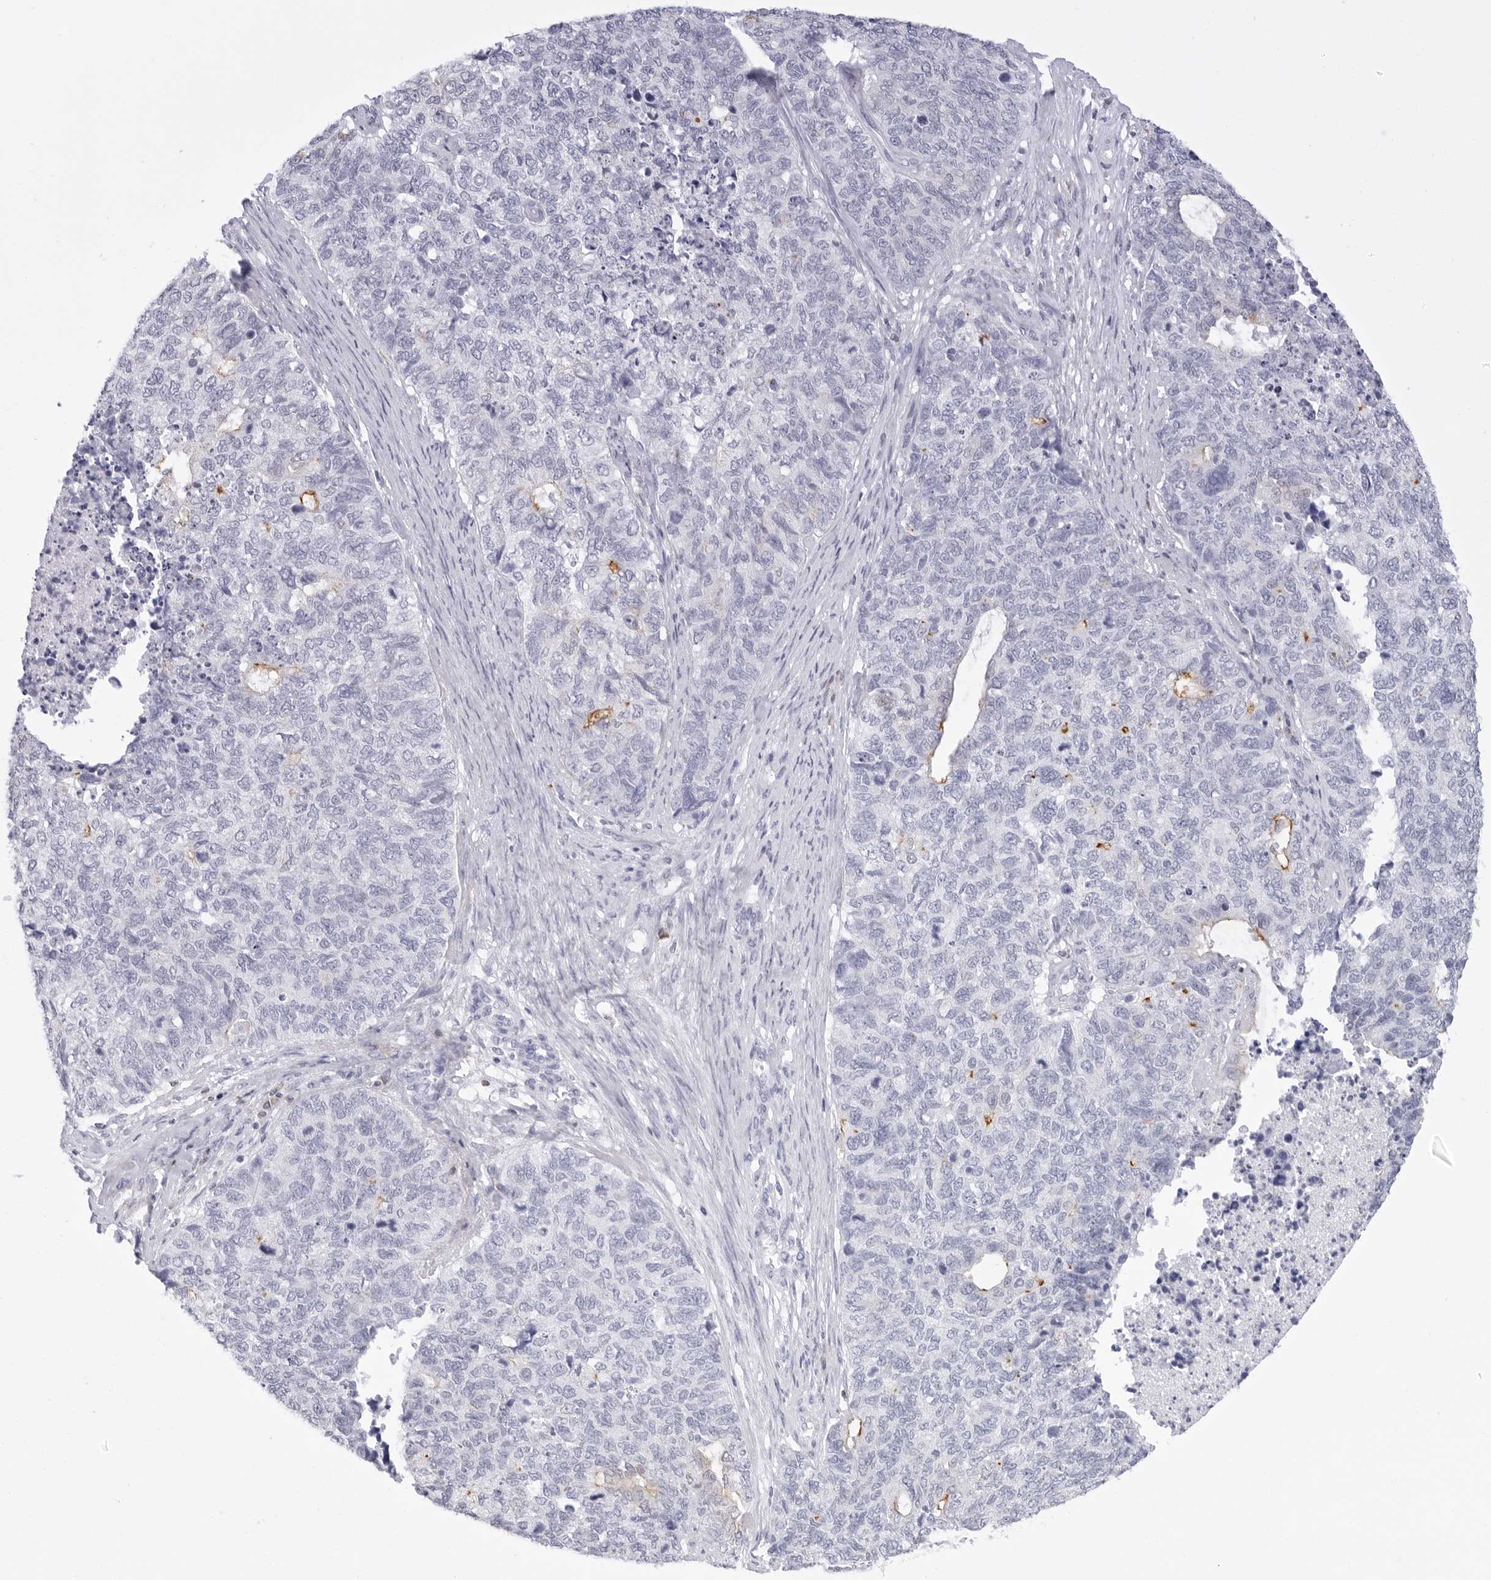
{"staining": {"intensity": "negative", "quantity": "none", "location": "none"}, "tissue": "cervical cancer", "cell_type": "Tumor cells", "image_type": "cancer", "snomed": [{"axis": "morphology", "description": "Squamous cell carcinoma, NOS"}, {"axis": "topography", "description": "Cervix"}], "caption": "Human cervical cancer (squamous cell carcinoma) stained for a protein using immunohistochemistry (IHC) demonstrates no positivity in tumor cells.", "gene": "SLC9A3R1", "patient": {"sex": "female", "age": 63}}